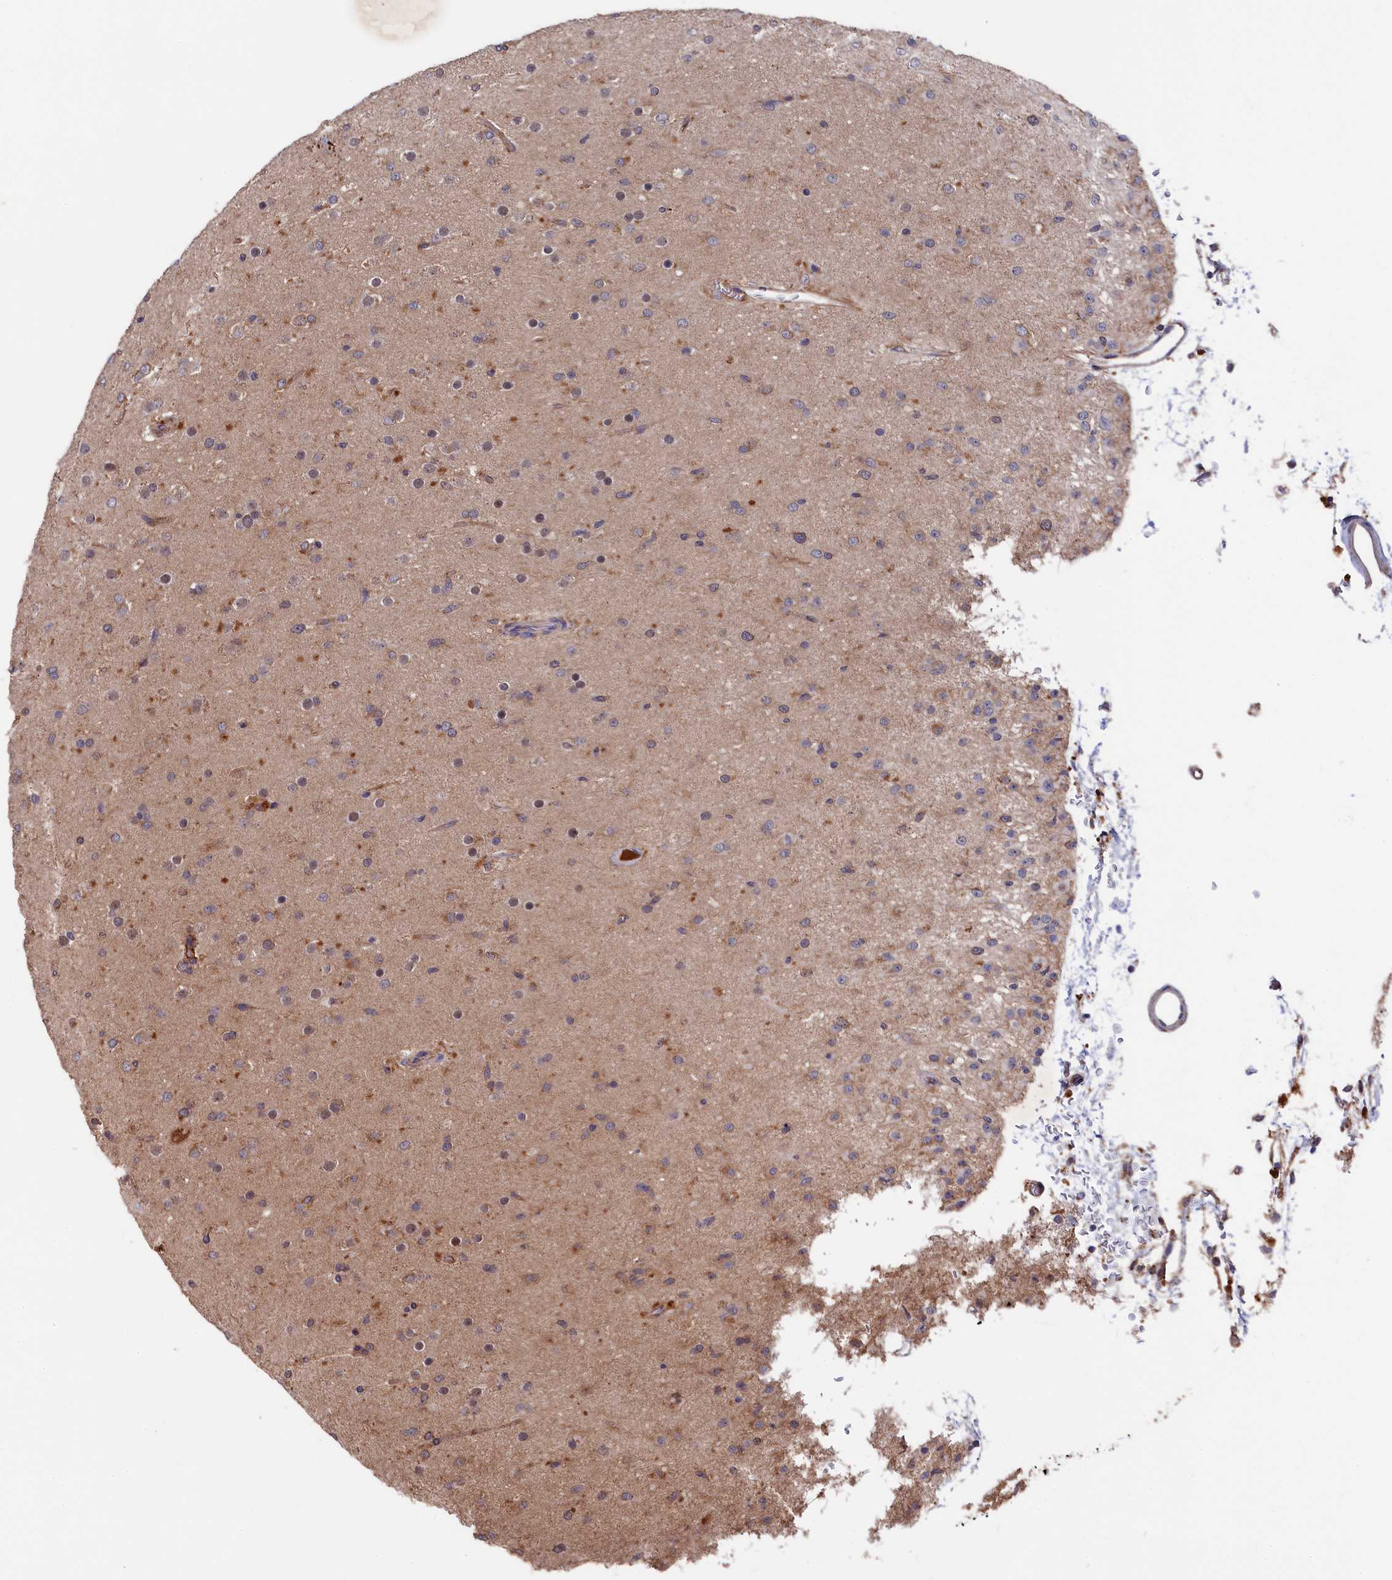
{"staining": {"intensity": "weak", "quantity": ">75%", "location": "cytoplasmic/membranous"}, "tissue": "glioma", "cell_type": "Tumor cells", "image_type": "cancer", "snomed": [{"axis": "morphology", "description": "Glioma, malignant, Low grade"}, {"axis": "topography", "description": "Brain"}], "caption": "Approximately >75% of tumor cells in malignant low-grade glioma demonstrate weak cytoplasmic/membranous protein expression as visualized by brown immunohistochemical staining.", "gene": "SLC12A4", "patient": {"sex": "male", "age": 65}}